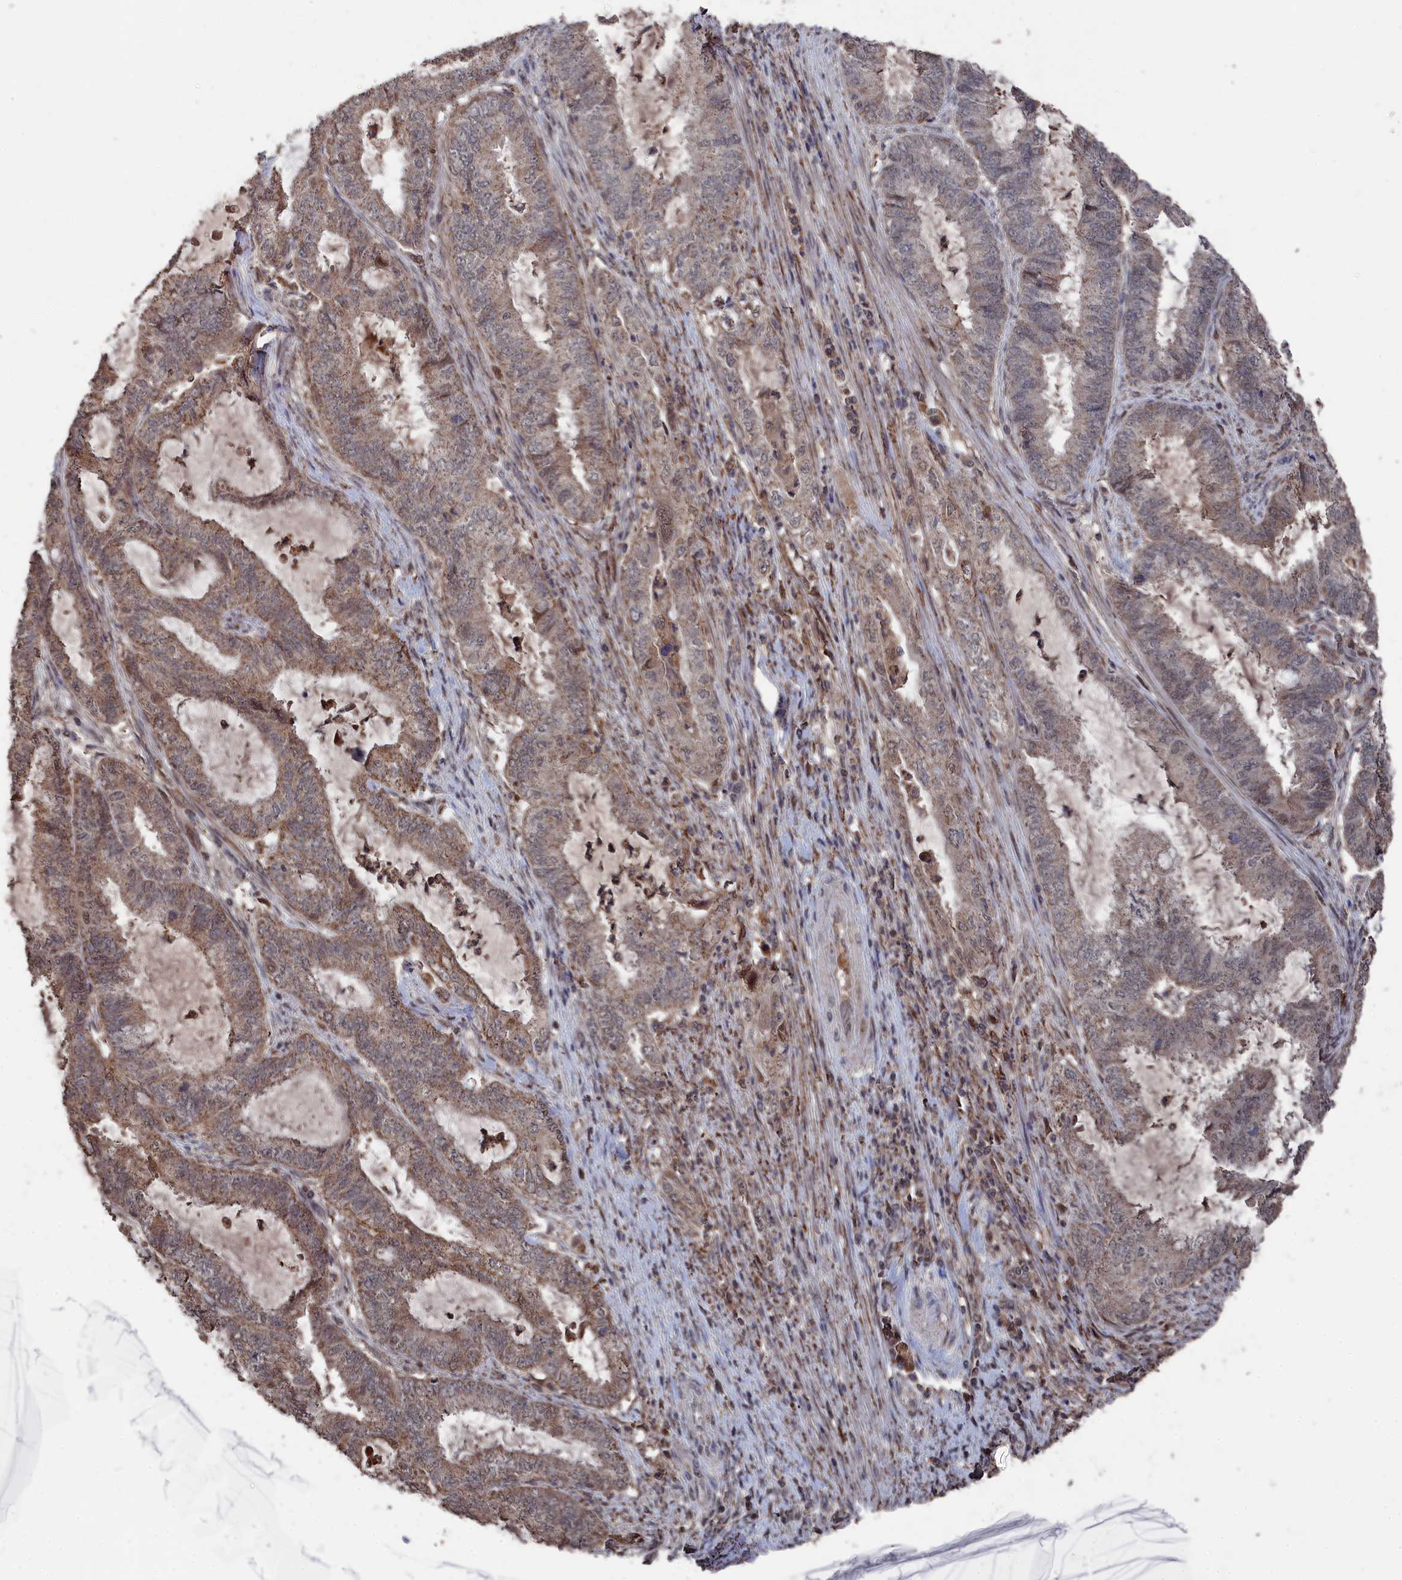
{"staining": {"intensity": "weak", "quantity": "25%-75%", "location": "cytoplasmic/membranous,nuclear"}, "tissue": "endometrial cancer", "cell_type": "Tumor cells", "image_type": "cancer", "snomed": [{"axis": "morphology", "description": "Adenocarcinoma, NOS"}, {"axis": "topography", "description": "Endometrium"}], "caption": "A histopathology image of human endometrial adenocarcinoma stained for a protein shows weak cytoplasmic/membranous and nuclear brown staining in tumor cells.", "gene": "CEACAM21", "patient": {"sex": "female", "age": 51}}